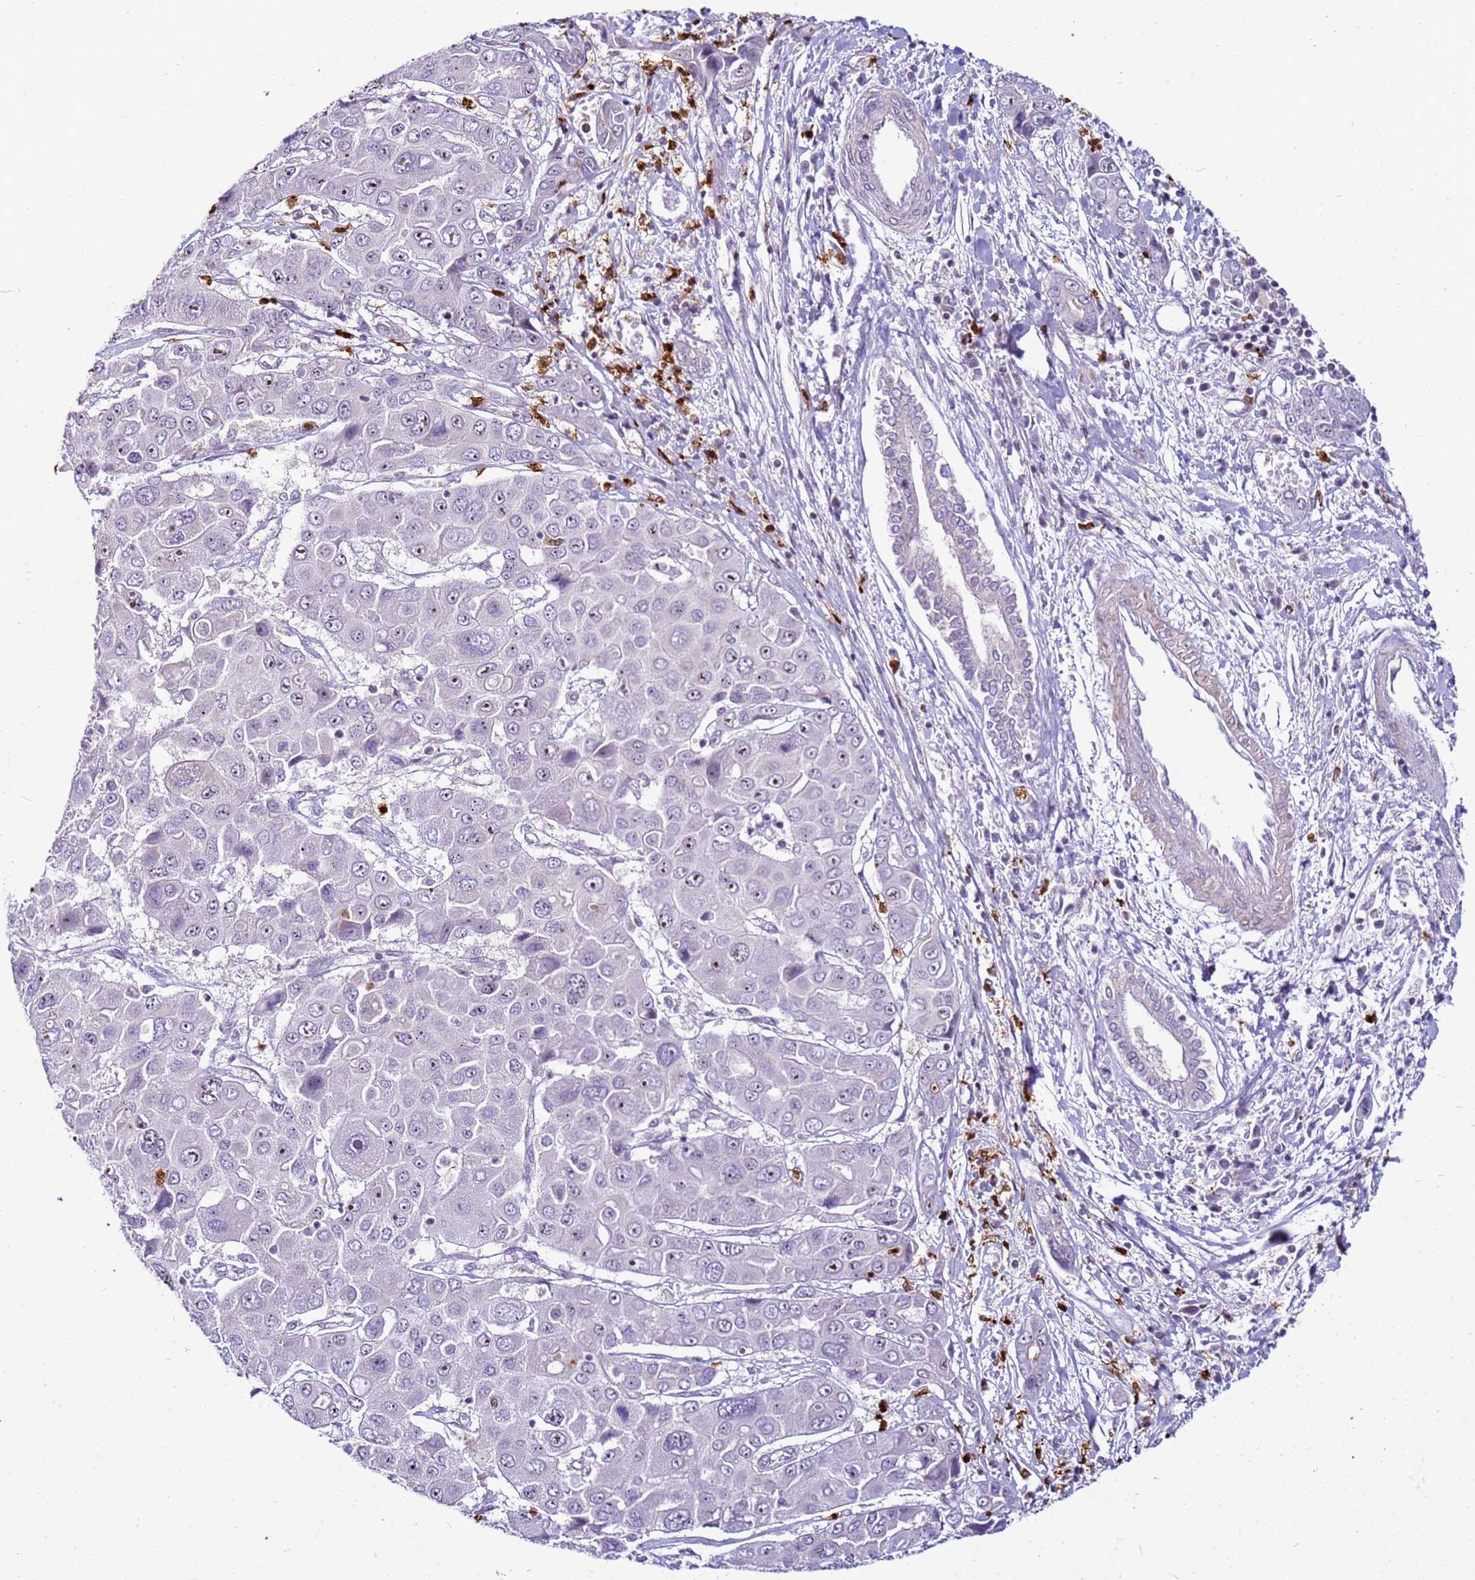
{"staining": {"intensity": "moderate", "quantity": "<25%", "location": "nuclear"}, "tissue": "liver cancer", "cell_type": "Tumor cells", "image_type": "cancer", "snomed": [{"axis": "morphology", "description": "Cholangiocarcinoma"}, {"axis": "topography", "description": "Liver"}], "caption": "Immunohistochemistry photomicrograph of neoplastic tissue: human liver cancer stained using IHC reveals low levels of moderate protein expression localized specifically in the nuclear of tumor cells, appearing as a nuclear brown color.", "gene": "VPS4B", "patient": {"sex": "male", "age": 67}}